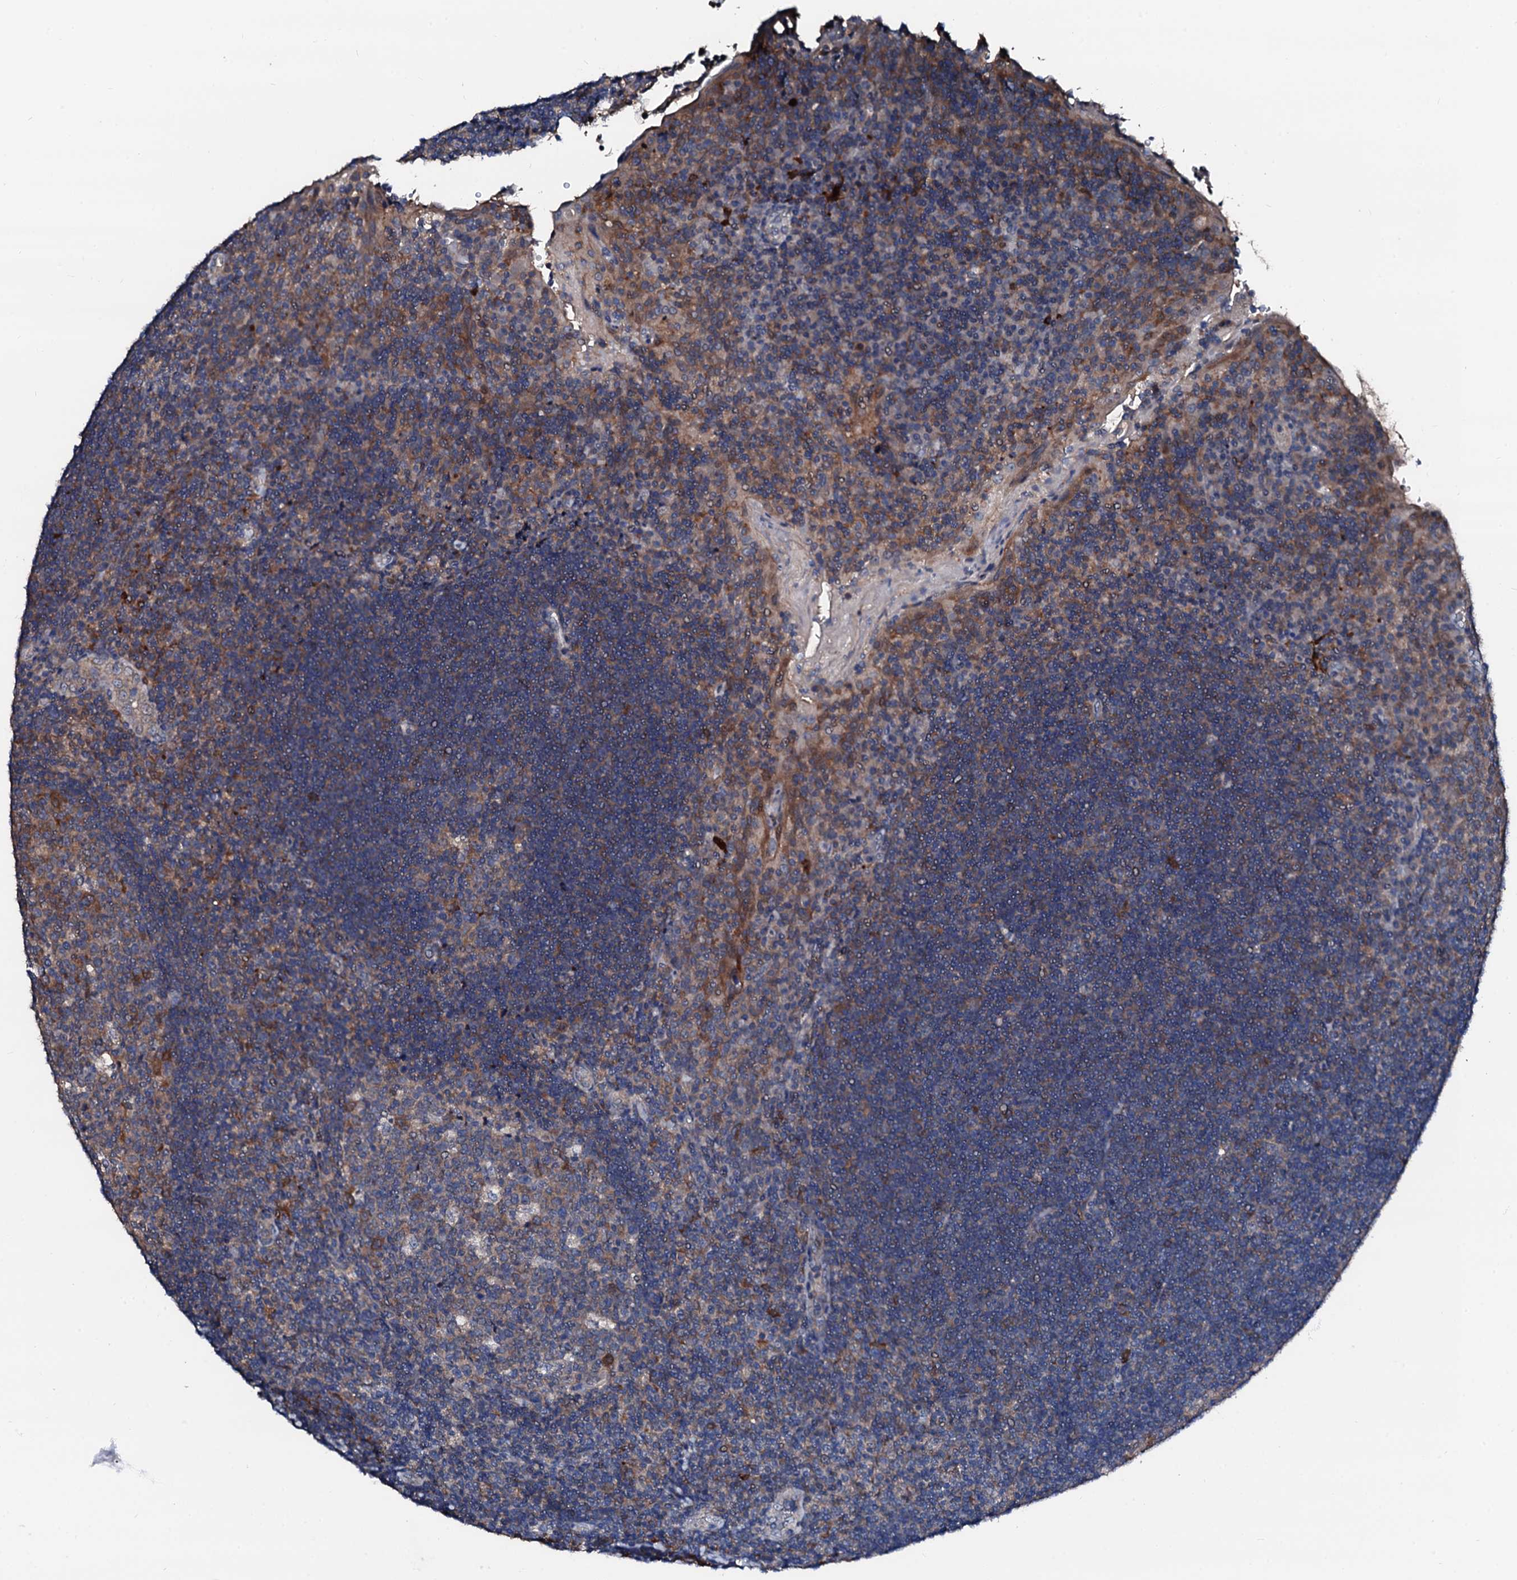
{"staining": {"intensity": "moderate", "quantity": "<25%", "location": "cytoplasmic/membranous"}, "tissue": "tonsil", "cell_type": "Germinal center cells", "image_type": "normal", "snomed": [{"axis": "morphology", "description": "Normal tissue, NOS"}, {"axis": "topography", "description": "Tonsil"}], "caption": "Normal tonsil displays moderate cytoplasmic/membranous positivity in about <25% of germinal center cells, visualized by immunohistochemistry. (DAB (3,3'-diaminobenzidine) = brown stain, brightfield microscopy at high magnification).", "gene": "TRAFD1", "patient": {"sex": "male", "age": 17}}